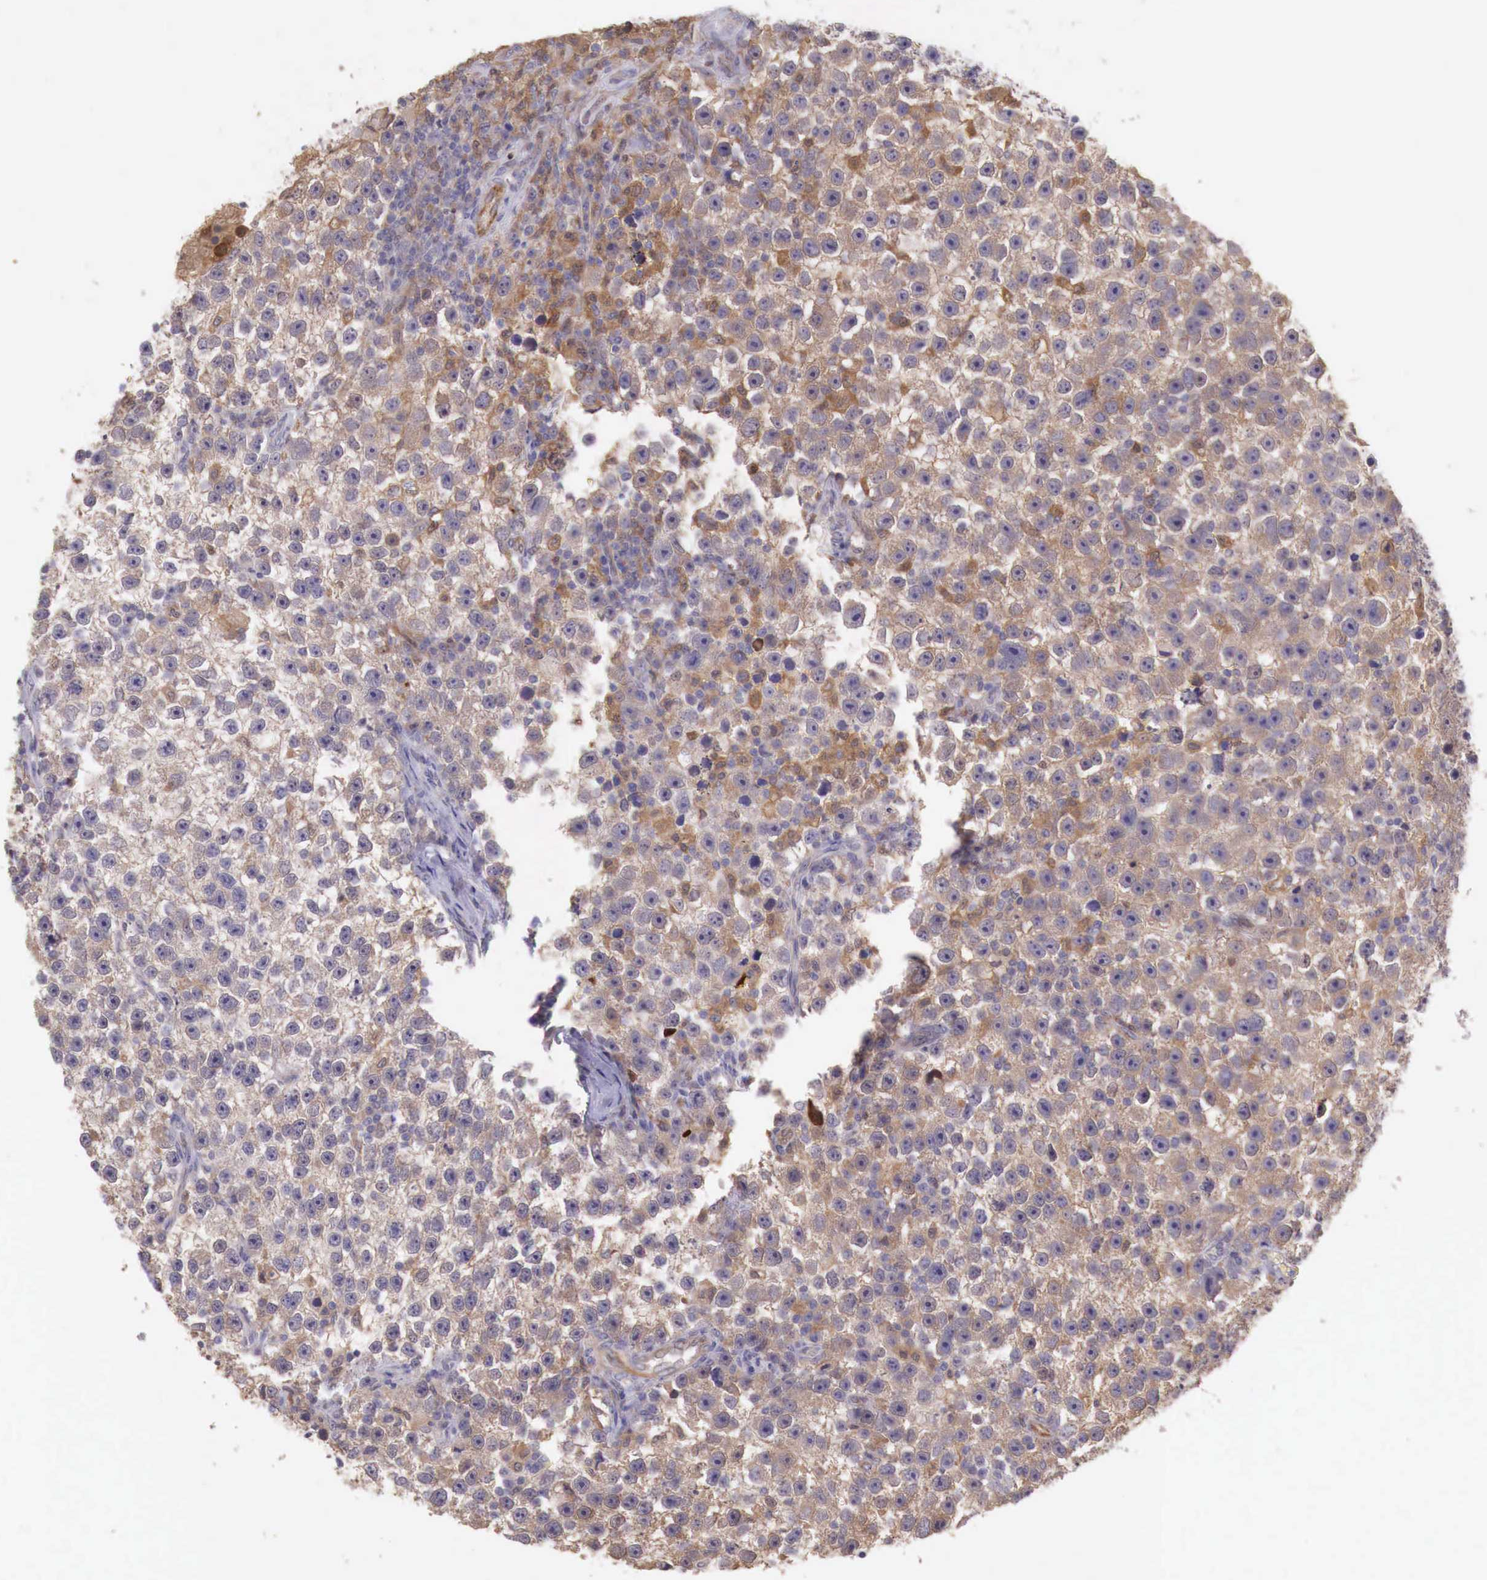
{"staining": {"intensity": "moderate", "quantity": ">75%", "location": "cytoplasmic/membranous"}, "tissue": "testis cancer", "cell_type": "Tumor cells", "image_type": "cancer", "snomed": [{"axis": "morphology", "description": "Seminoma, NOS"}, {"axis": "topography", "description": "Testis"}], "caption": "IHC image of human testis cancer stained for a protein (brown), which reveals medium levels of moderate cytoplasmic/membranous positivity in about >75% of tumor cells.", "gene": "GAB2", "patient": {"sex": "male", "age": 33}}